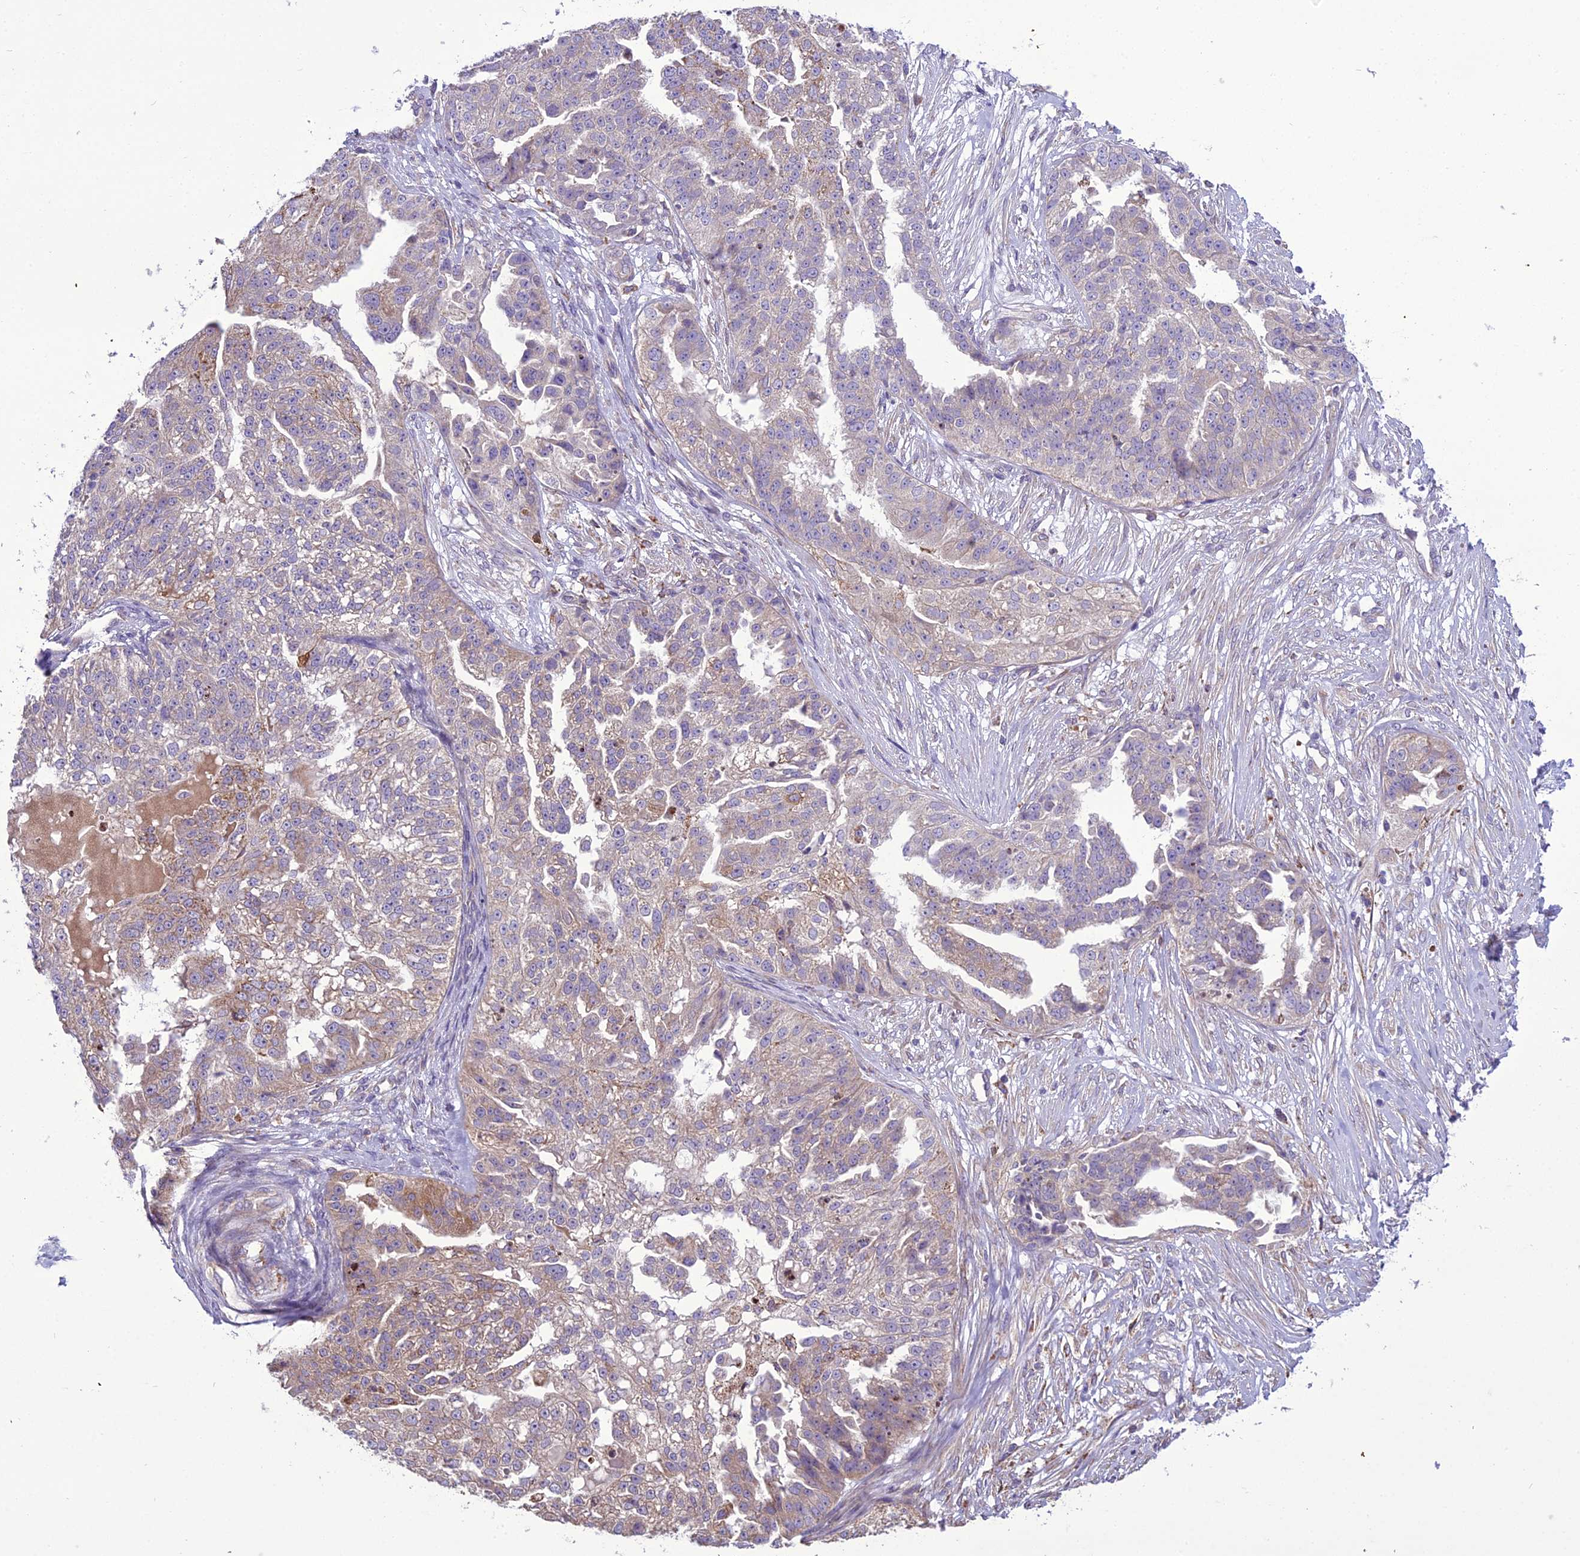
{"staining": {"intensity": "weak", "quantity": "25%-75%", "location": "cytoplasmic/membranous"}, "tissue": "ovarian cancer", "cell_type": "Tumor cells", "image_type": "cancer", "snomed": [{"axis": "morphology", "description": "Cystadenocarcinoma, serous, NOS"}, {"axis": "topography", "description": "Ovary"}], "caption": "Protein analysis of serous cystadenocarcinoma (ovarian) tissue displays weak cytoplasmic/membranous staining in approximately 25%-75% of tumor cells. (brown staining indicates protein expression, while blue staining denotes nuclei).", "gene": "TBC1D24", "patient": {"sex": "female", "age": 58}}